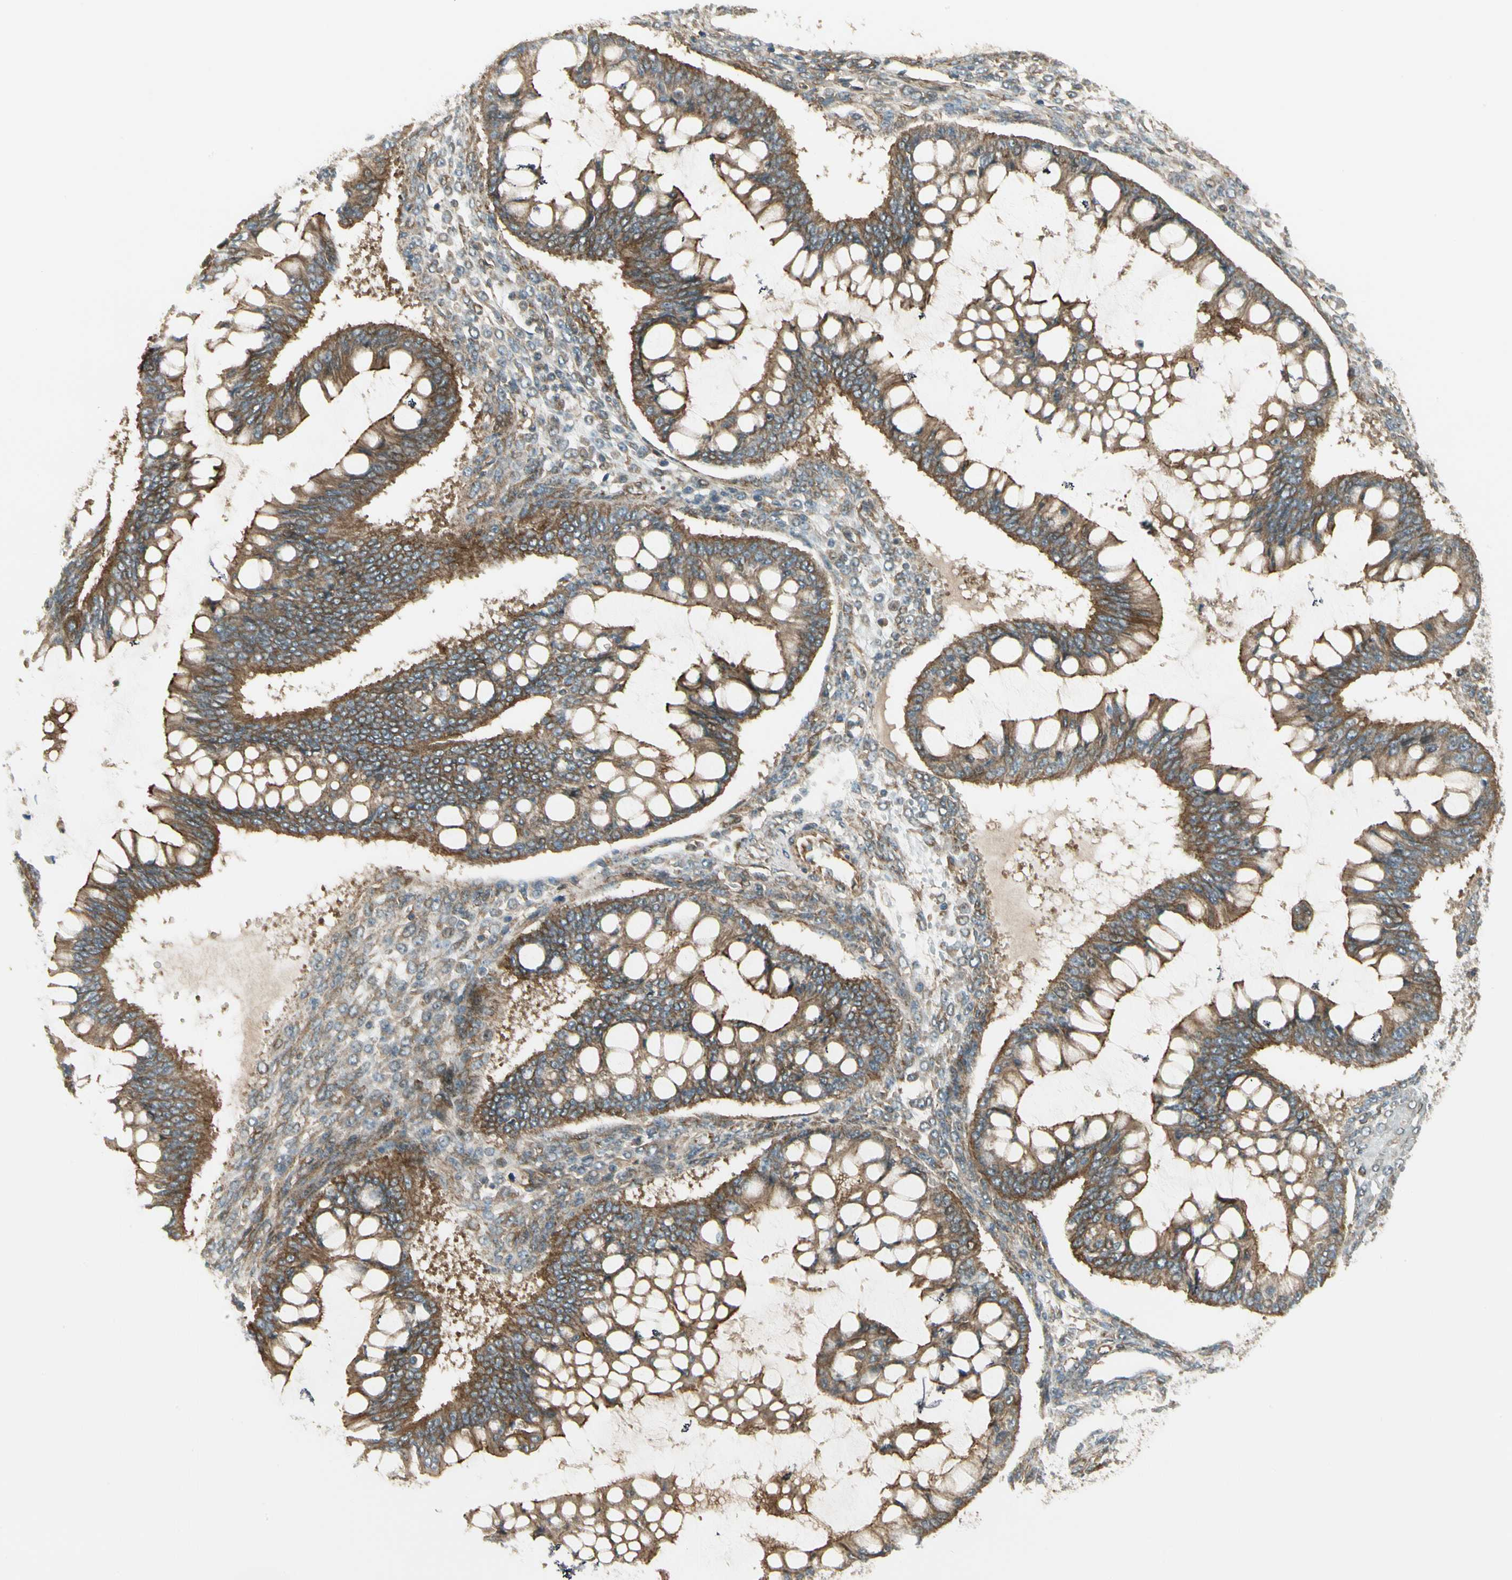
{"staining": {"intensity": "strong", "quantity": ">75%", "location": "cytoplasmic/membranous"}, "tissue": "ovarian cancer", "cell_type": "Tumor cells", "image_type": "cancer", "snomed": [{"axis": "morphology", "description": "Cystadenocarcinoma, mucinous, NOS"}, {"axis": "topography", "description": "Ovary"}], "caption": "Mucinous cystadenocarcinoma (ovarian) stained with a brown dye exhibits strong cytoplasmic/membranous positive positivity in about >75% of tumor cells.", "gene": "FKBP15", "patient": {"sex": "female", "age": 73}}